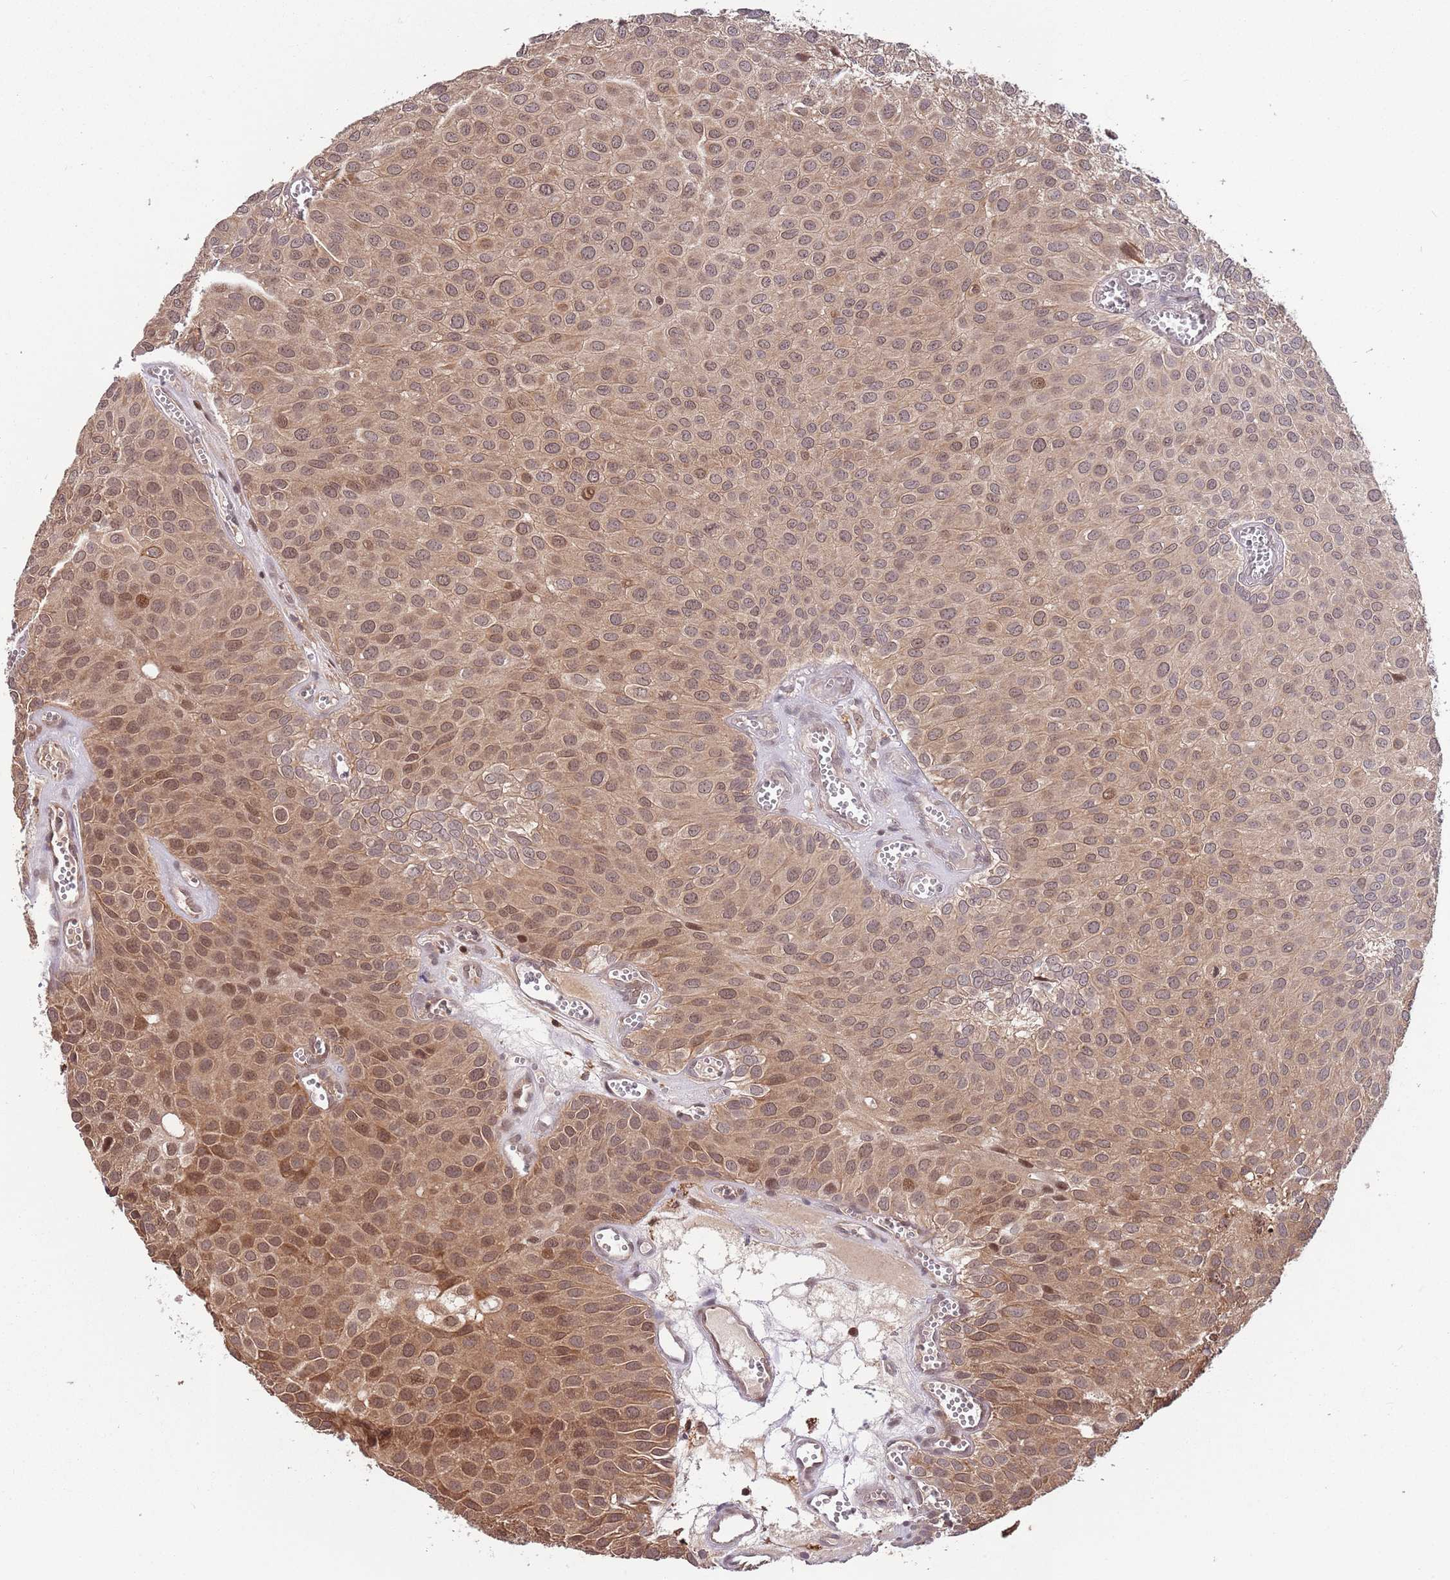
{"staining": {"intensity": "moderate", "quantity": ">75%", "location": "cytoplasmic/membranous,nuclear"}, "tissue": "urothelial cancer", "cell_type": "Tumor cells", "image_type": "cancer", "snomed": [{"axis": "morphology", "description": "Urothelial carcinoma, Low grade"}, {"axis": "topography", "description": "Urinary bladder"}], "caption": "High-power microscopy captured an IHC photomicrograph of low-grade urothelial carcinoma, revealing moderate cytoplasmic/membranous and nuclear positivity in about >75% of tumor cells.", "gene": "SALL1", "patient": {"sex": "male", "age": 88}}